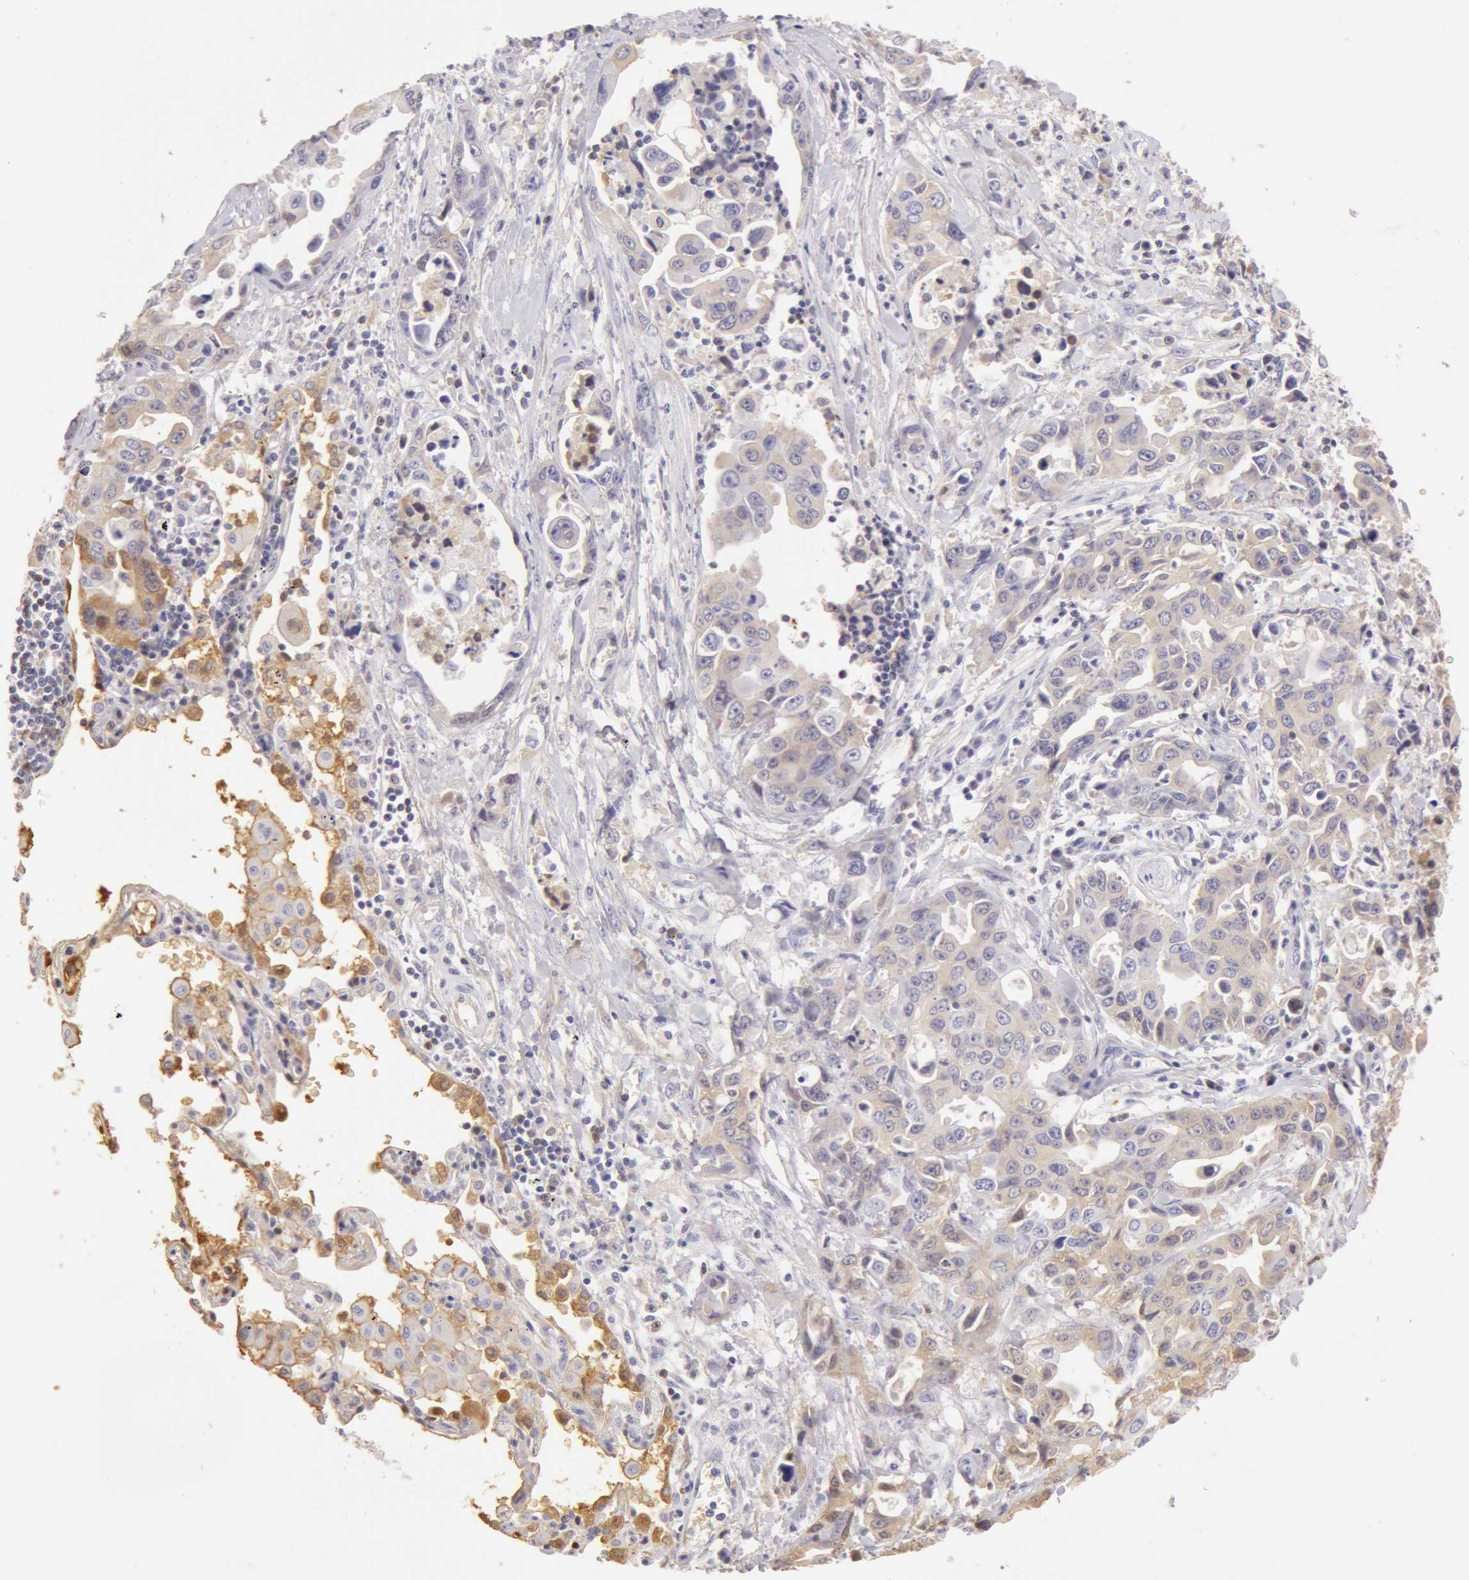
{"staining": {"intensity": "weak", "quantity": "<25%", "location": "cytoplasmic/membranous"}, "tissue": "lung cancer", "cell_type": "Tumor cells", "image_type": "cancer", "snomed": [{"axis": "morphology", "description": "Adenocarcinoma, NOS"}, {"axis": "topography", "description": "Lung"}], "caption": "Adenocarcinoma (lung) stained for a protein using IHC reveals no staining tumor cells.", "gene": "AHSG", "patient": {"sex": "male", "age": 64}}